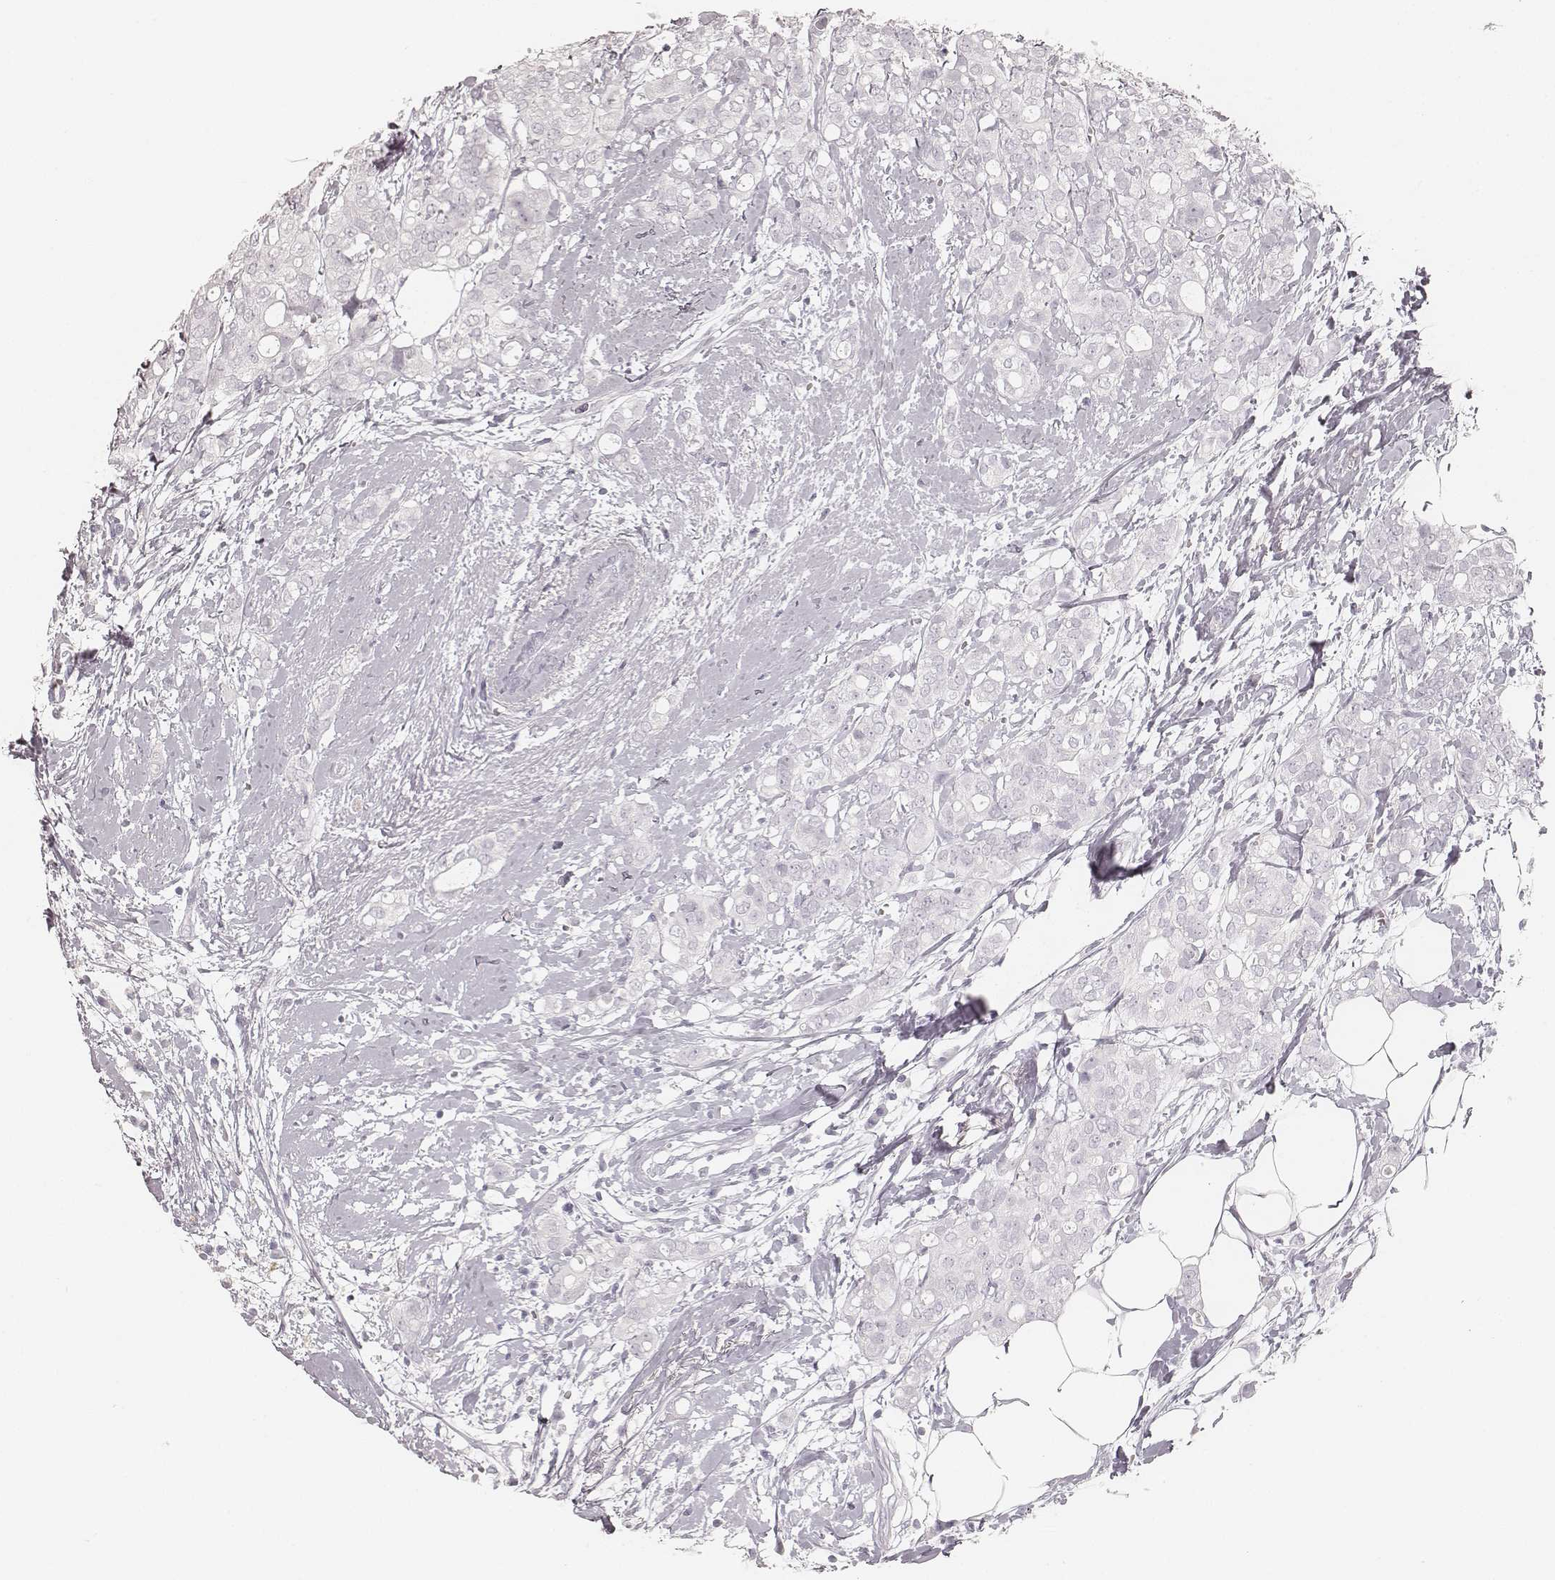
{"staining": {"intensity": "negative", "quantity": "none", "location": "none"}, "tissue": "breast cancer", "cell_type": "Tumor cells", "image_type": "cancer", "snomed": [{"axis": "morphology", "description": "Duct carcinoma"}, {"axis": "topography", "description": "Breast"}], "caption": "An immunohistochemistry image of breast intraductal carcinoma is shown. There is no staining in tumor cells of breast intraductal carcinoma.", "gene": "KRT72", "patient": {"sex": "female", "age": 40}}